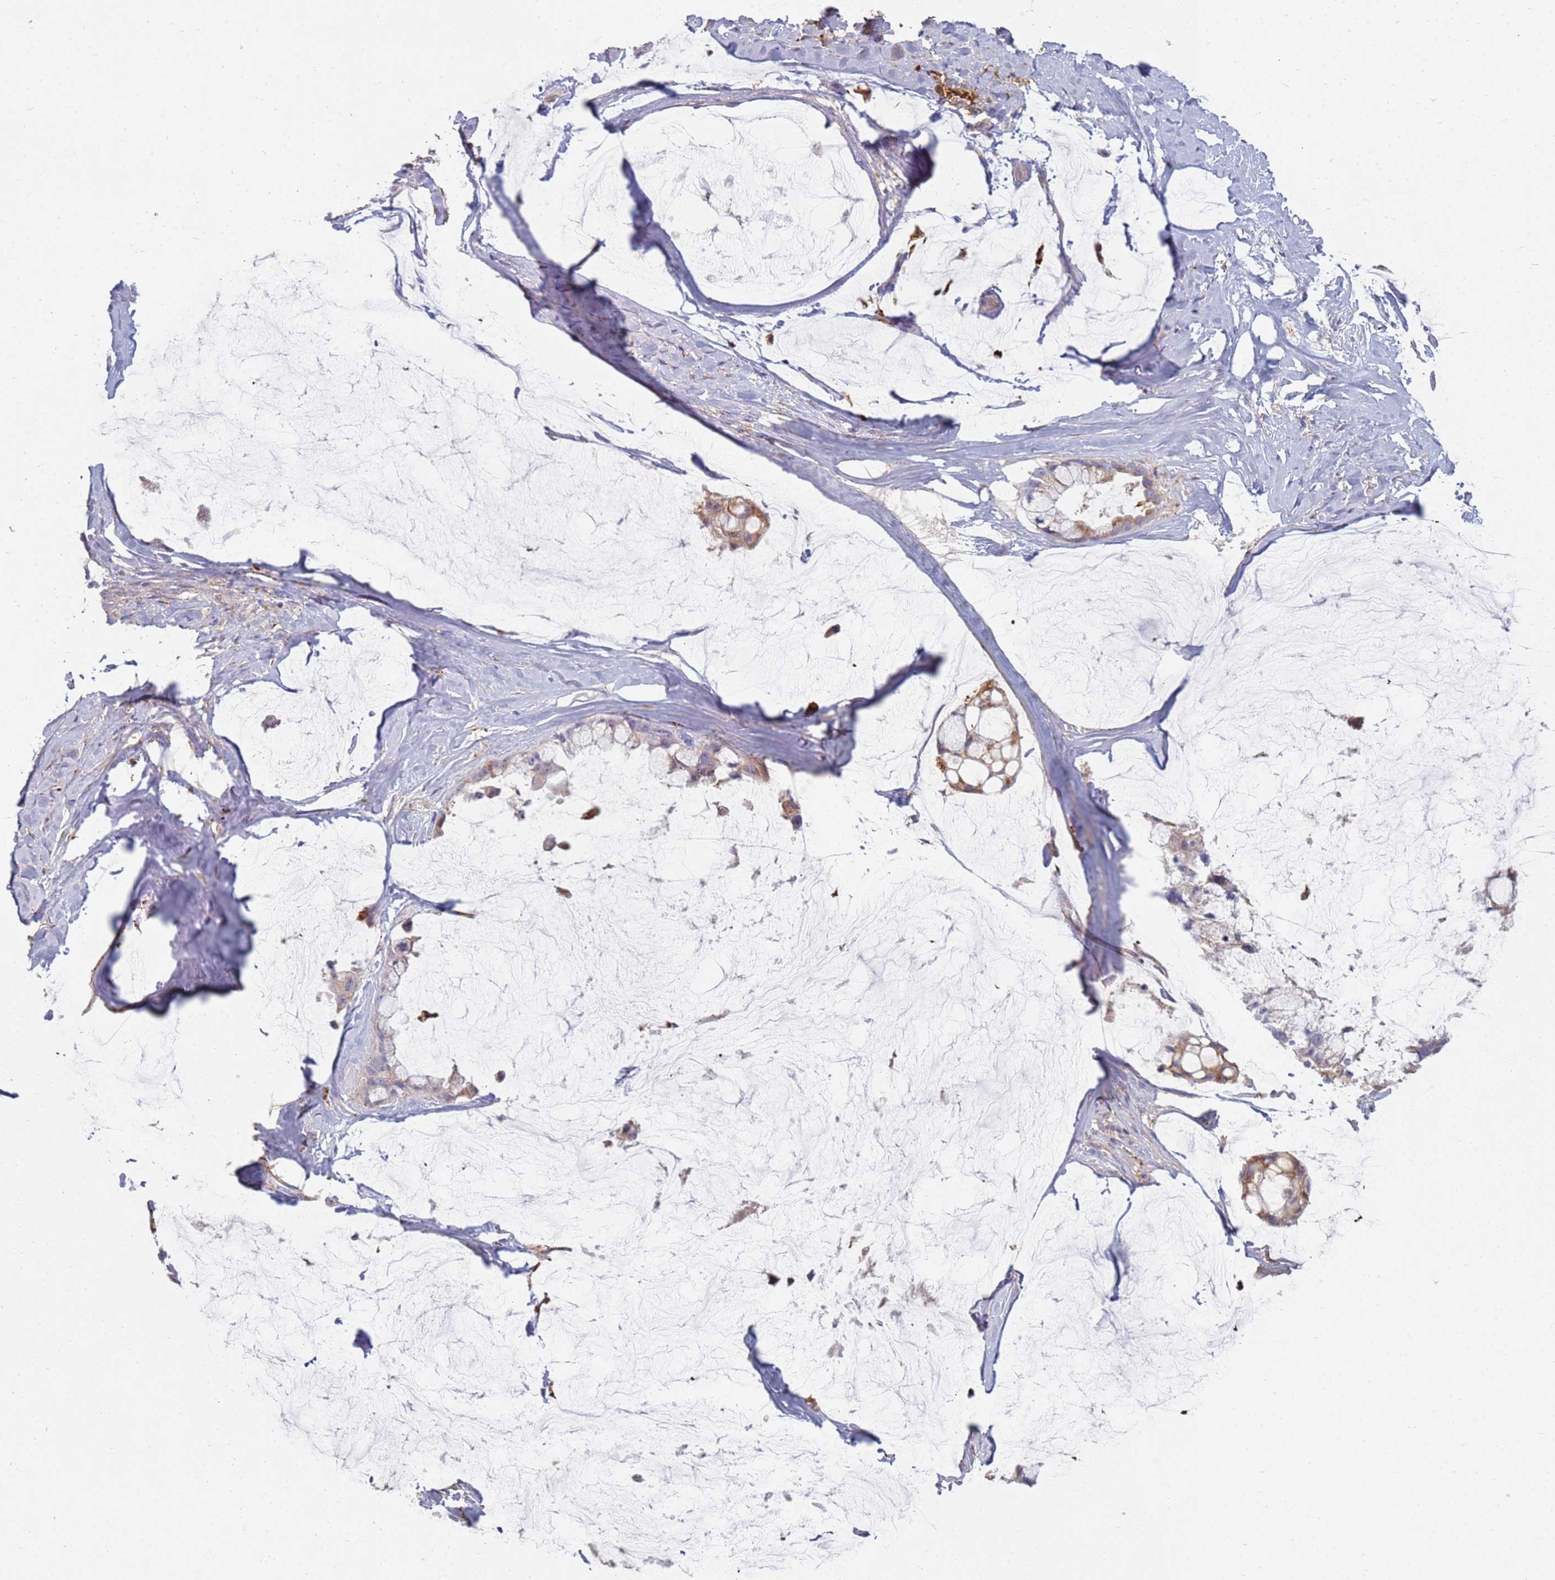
{"staining": {"intensity": "weak", "quantity": "25%-75%", "location": "cytoplasmic/membranous"}, "tissue": "ovarian cancer", "cell_type": "Tumor cells", "image_type": "cancer", "snomed": [{"axis": "morphology", "description": "Cystadenocarcinoma, mucinous, NOS"}, {"axis": "topography", "description": "Ovary"}], "caption": "Human mucinous cystadenocarcinoma (ovarian) stained with a protein marker displays weak staining in tumor cells.", "gene": "TMEM229B", "patient": {"sex": "female", "age": 39}}